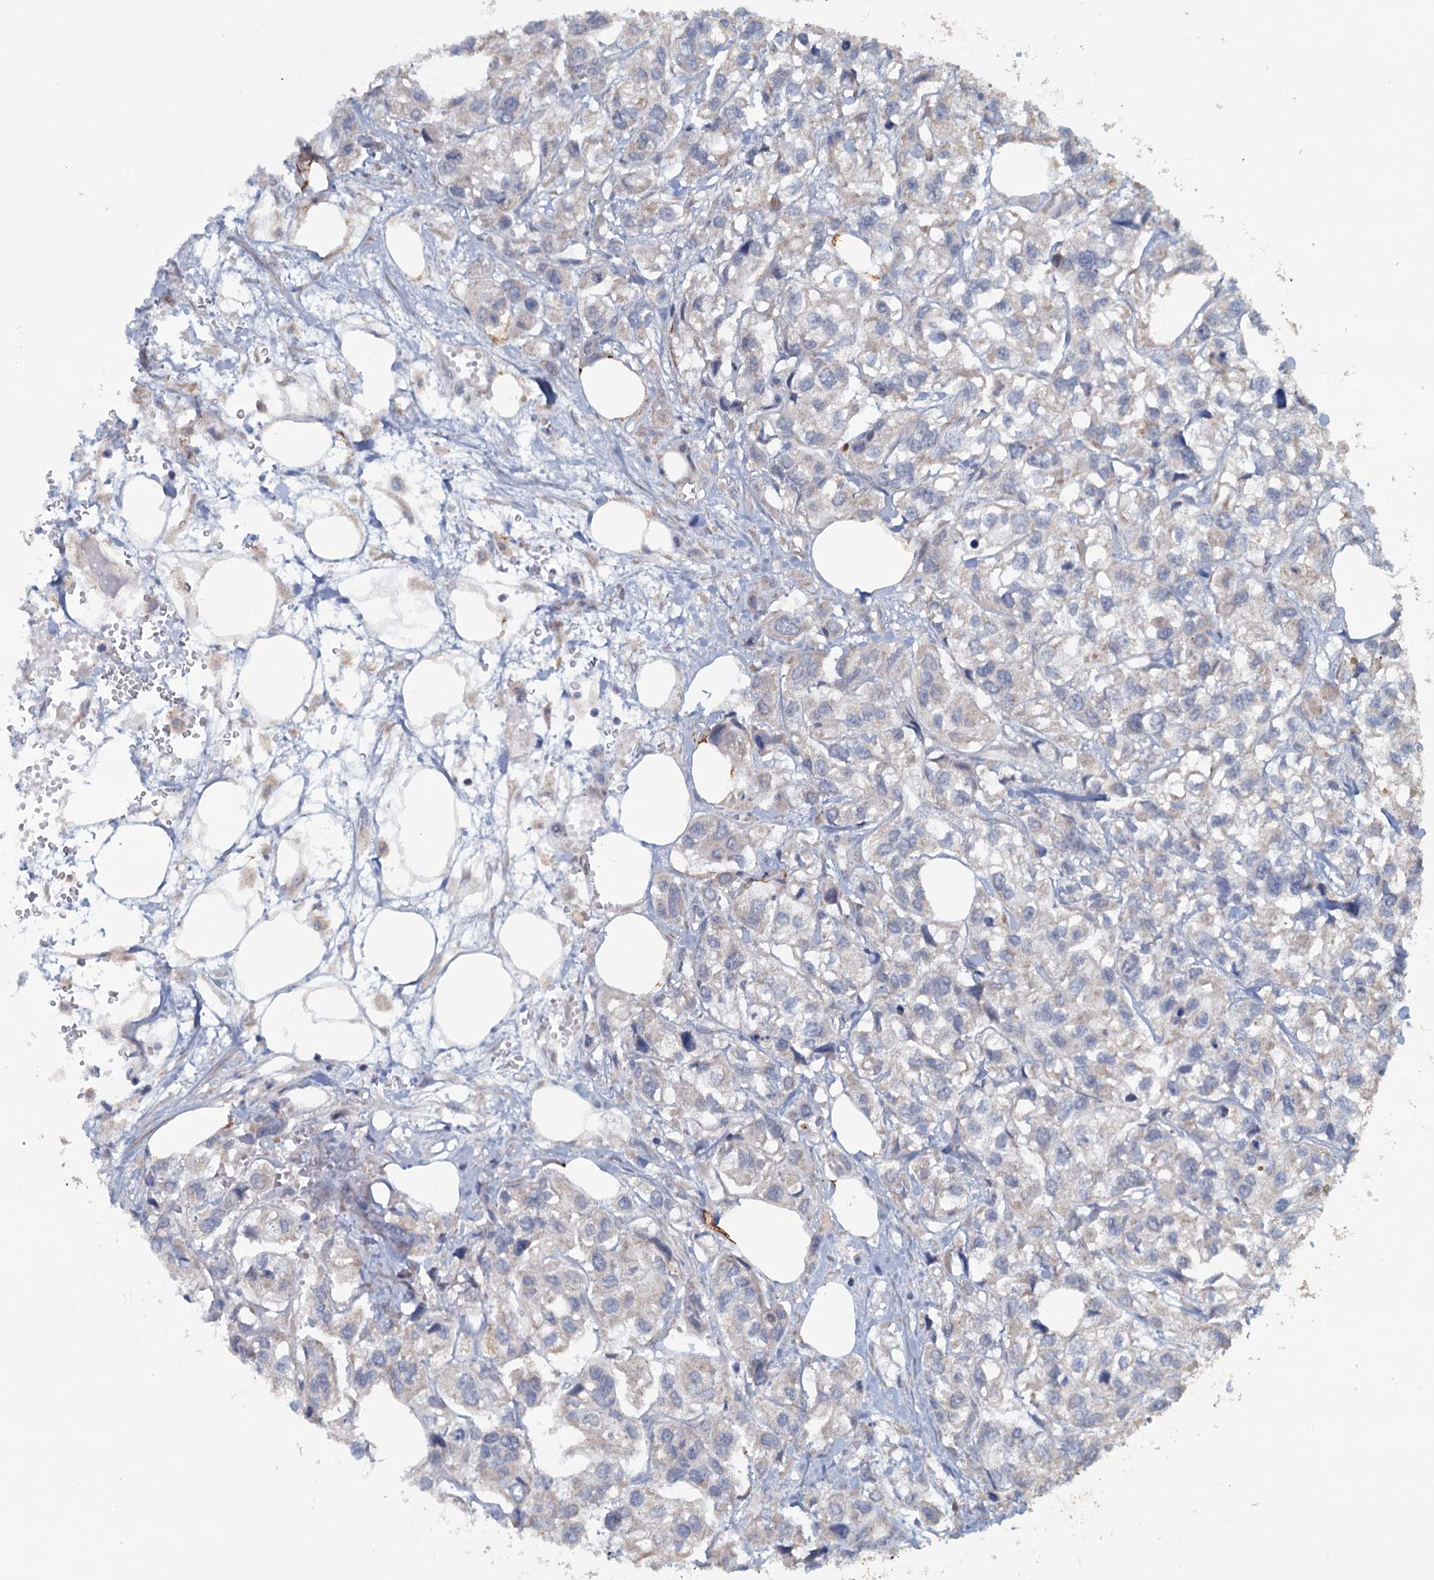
{"staining": {"intensity": "negative", "quantity": "none", "location": "none"}, "tissue": "urothelial cancer", "cell_type": "Tumor cells", "image_type": "cancer", "snomed": [{"axis": "morphology", "description": "Urothelial carcinoma, High grade"}, {"axis": "topography", "description": "Urinary bladder"}], "caption": "The IHC histopathology image has no significant expression in tumor cells of high-grade urothelial carcinoma tissue.", "gene": "FUNDC1", "patient": {"sex": "male", "age": 67}}